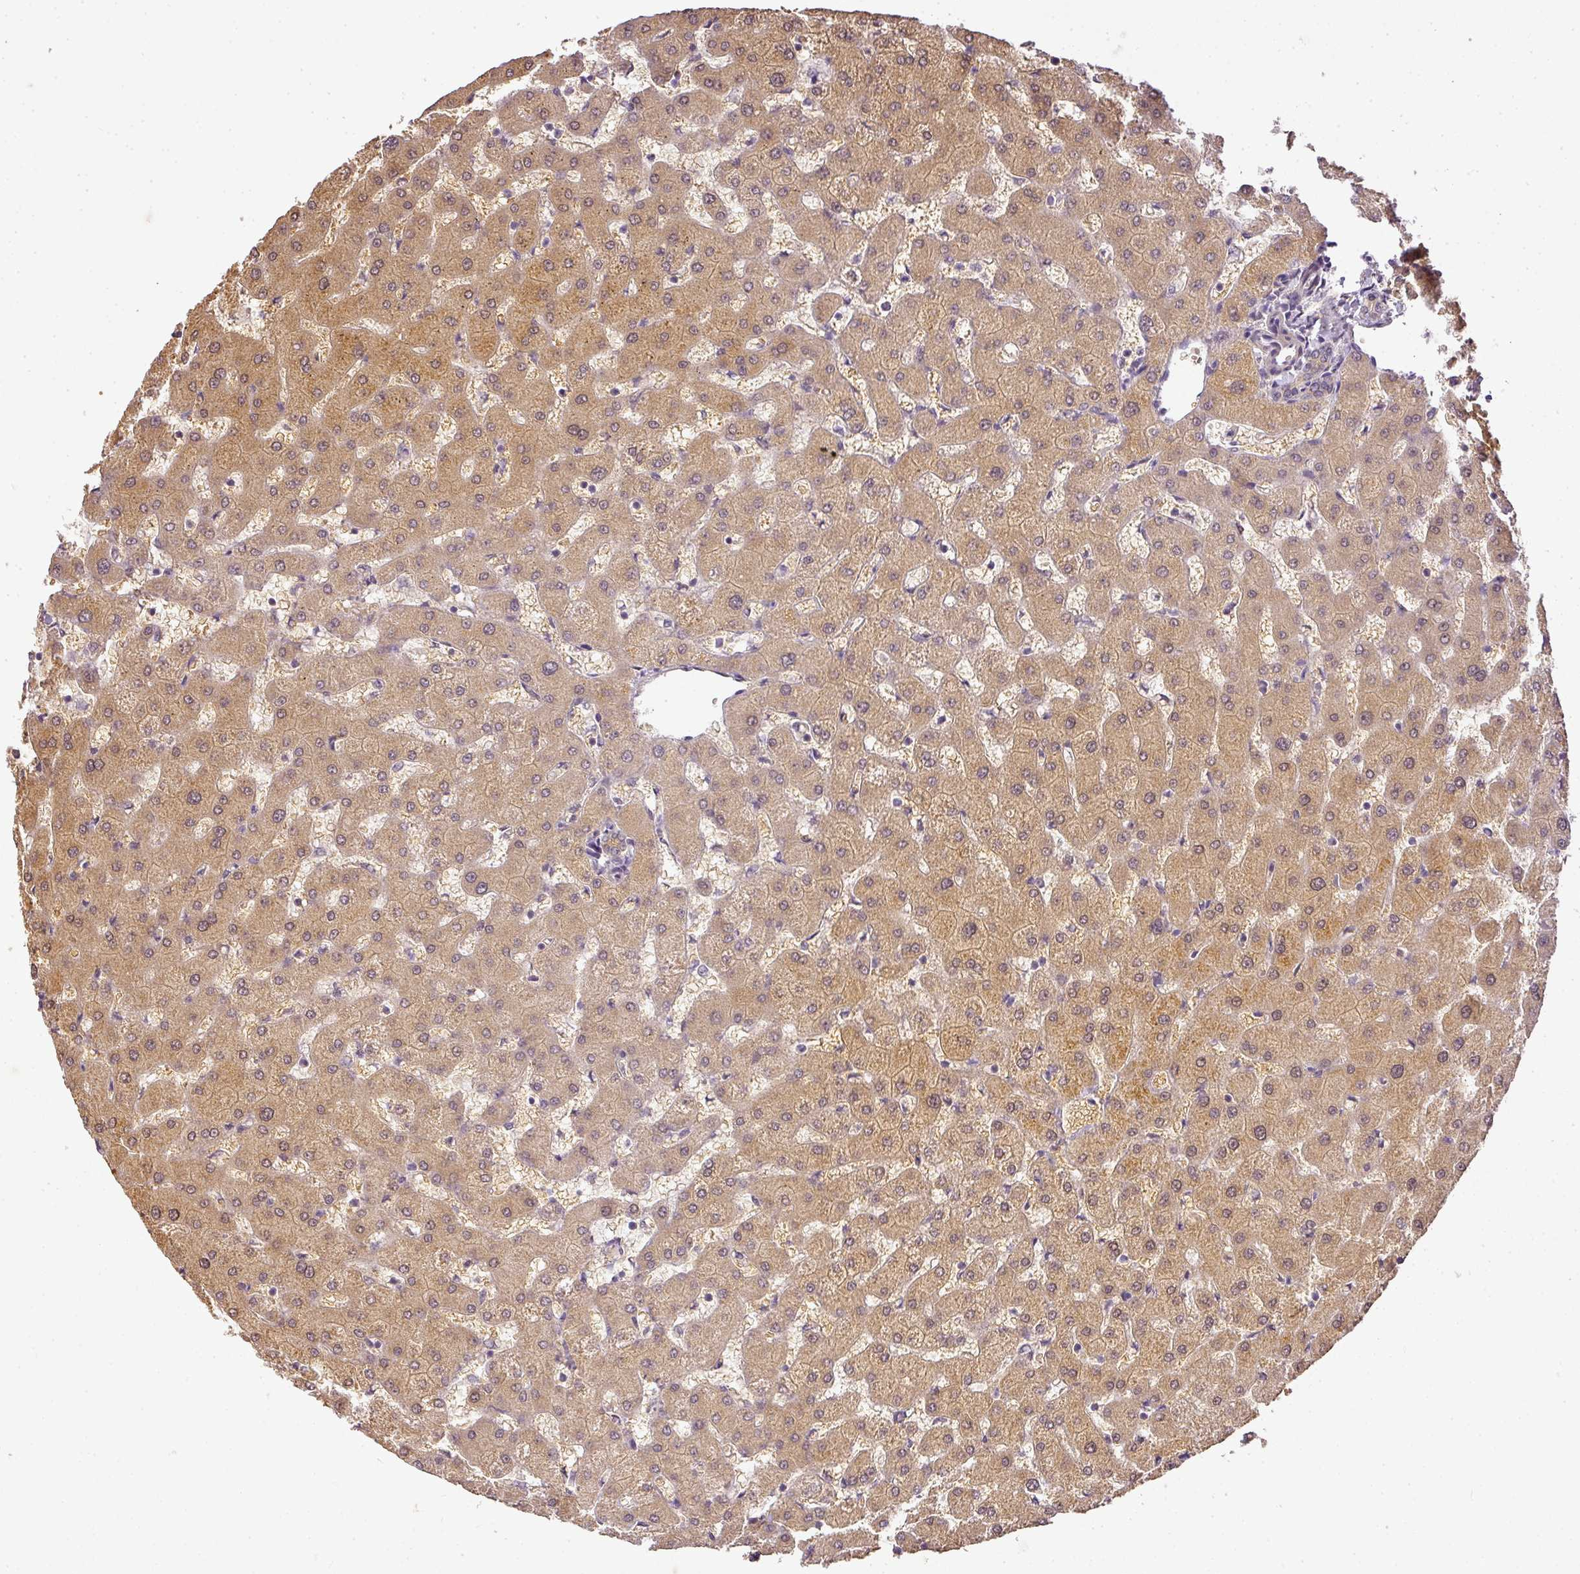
{"staining": {"intensity": "moderate", "quantity": "25%-75%", "location": "cytoplasmic/membranous"}, "tissue": "liver", "cell_type": "Cholangiocytes", "image_type": "normal", "snomed": [{"axis": "morphology", "description": "Normal tissue, NOS"}, {"axis": "topography", "description": "Liver"}], "caption": "Brown immunohistochemical staining in unremarkable human liver shows moderate cytoplasmic/membranous expression in approximately 25%-75% of cholangiocytes. (DAB = brown stain, brightfield microscopy at high magnification).", "gene": "ADH5", "patient": {"sex": "female", "age": 63}}